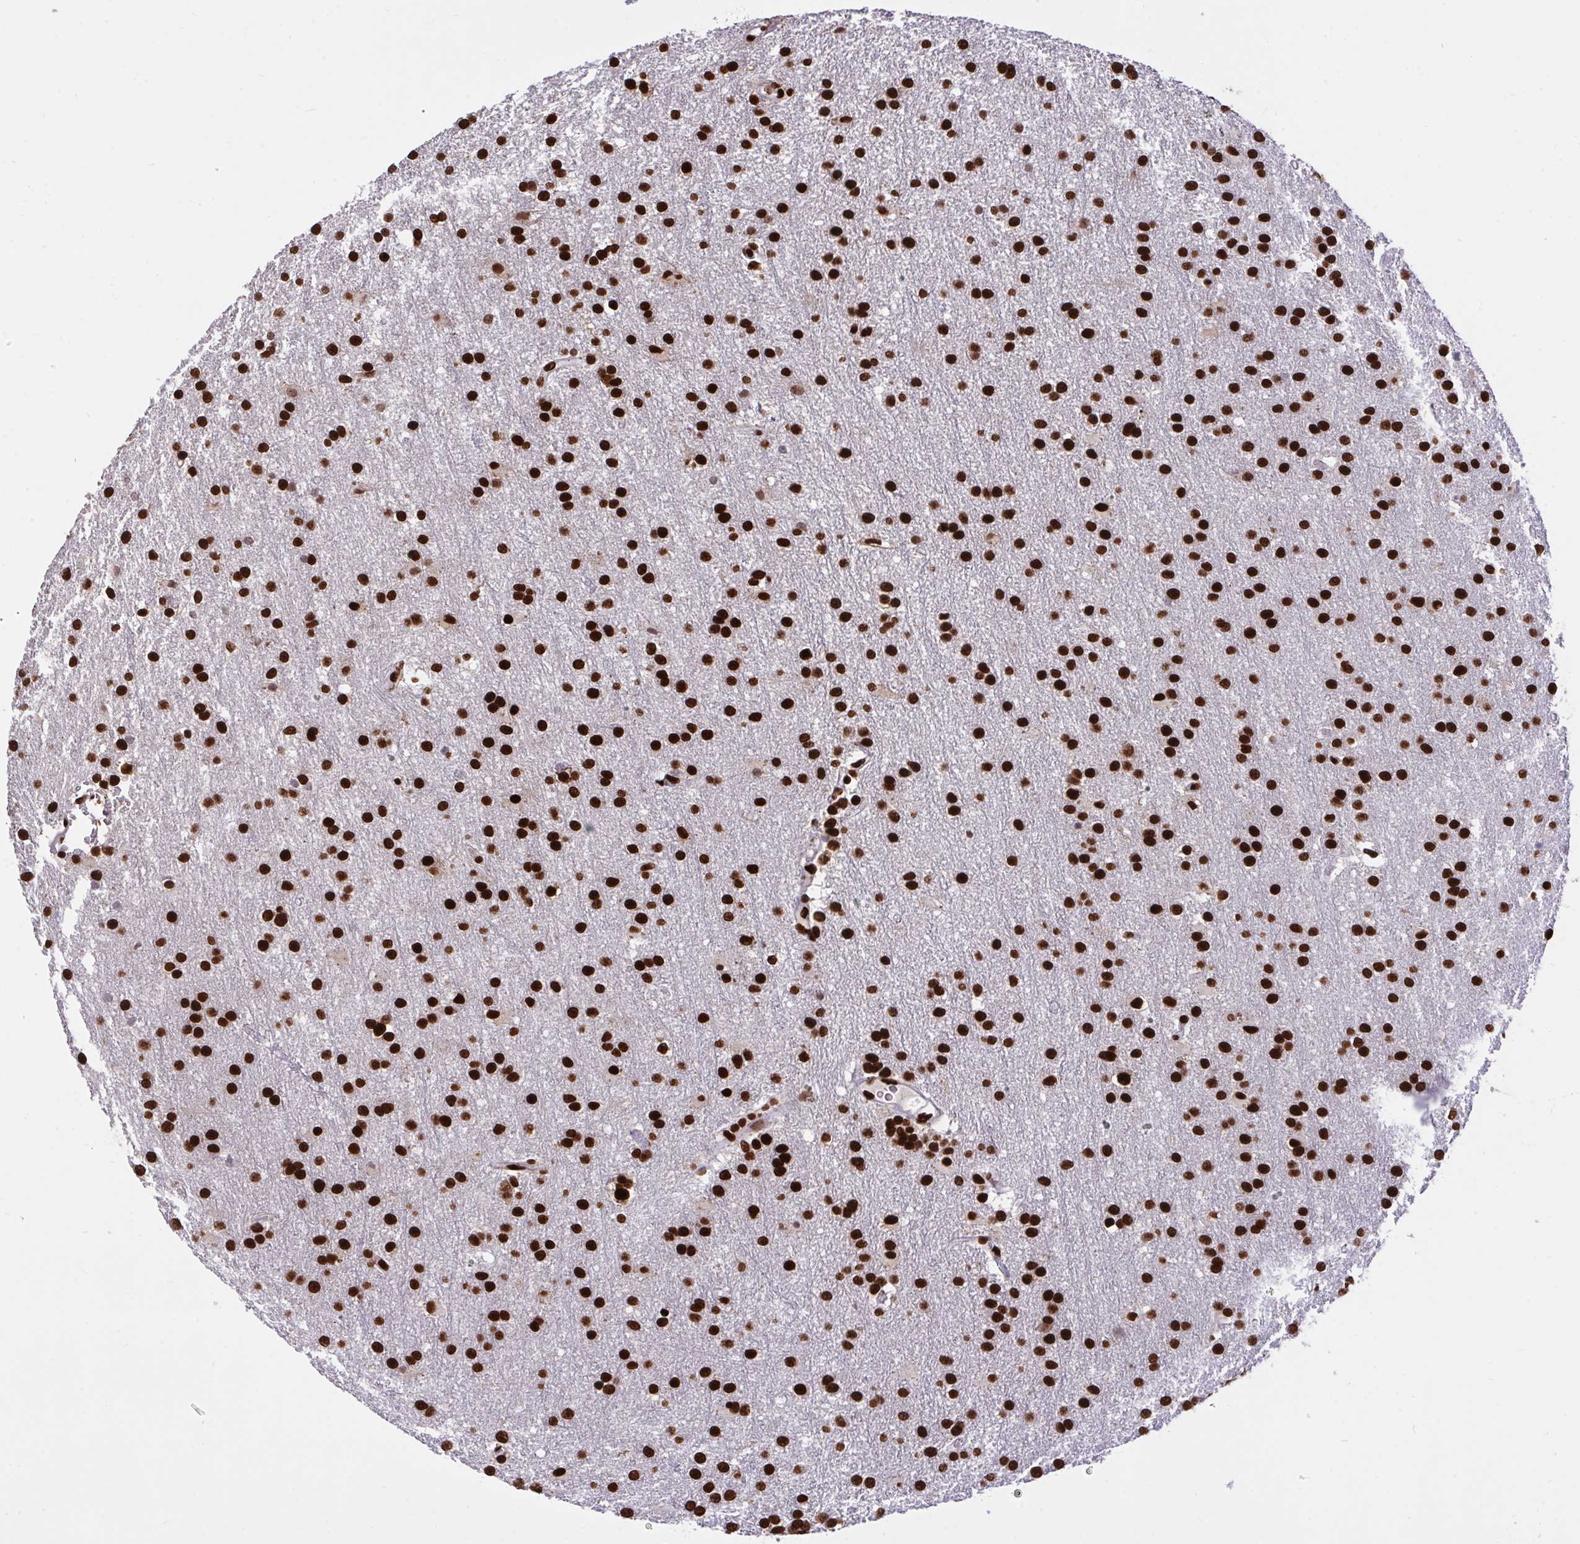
{"staining": {"intensity": "strong", "quantity": ">75%", "location": "nuclear"}, "tissue": "glioma", "cell_type": "Tumor cells", "image_type": "cancer", "snomed": [{"axis": "morphology", "description": "Glioma, malignant, Low grade"}, {"axis": "topography", "description": "Brain"}], "caption": "This micrograph demonstrates immunohistochemistry (IHC) staining of human malignant glioma (low-grade), with high strong nuclear expression in about >75% of tumor cells.", "gene": "HNRNPL", "patient": {"sex": "female", "age": 32}}